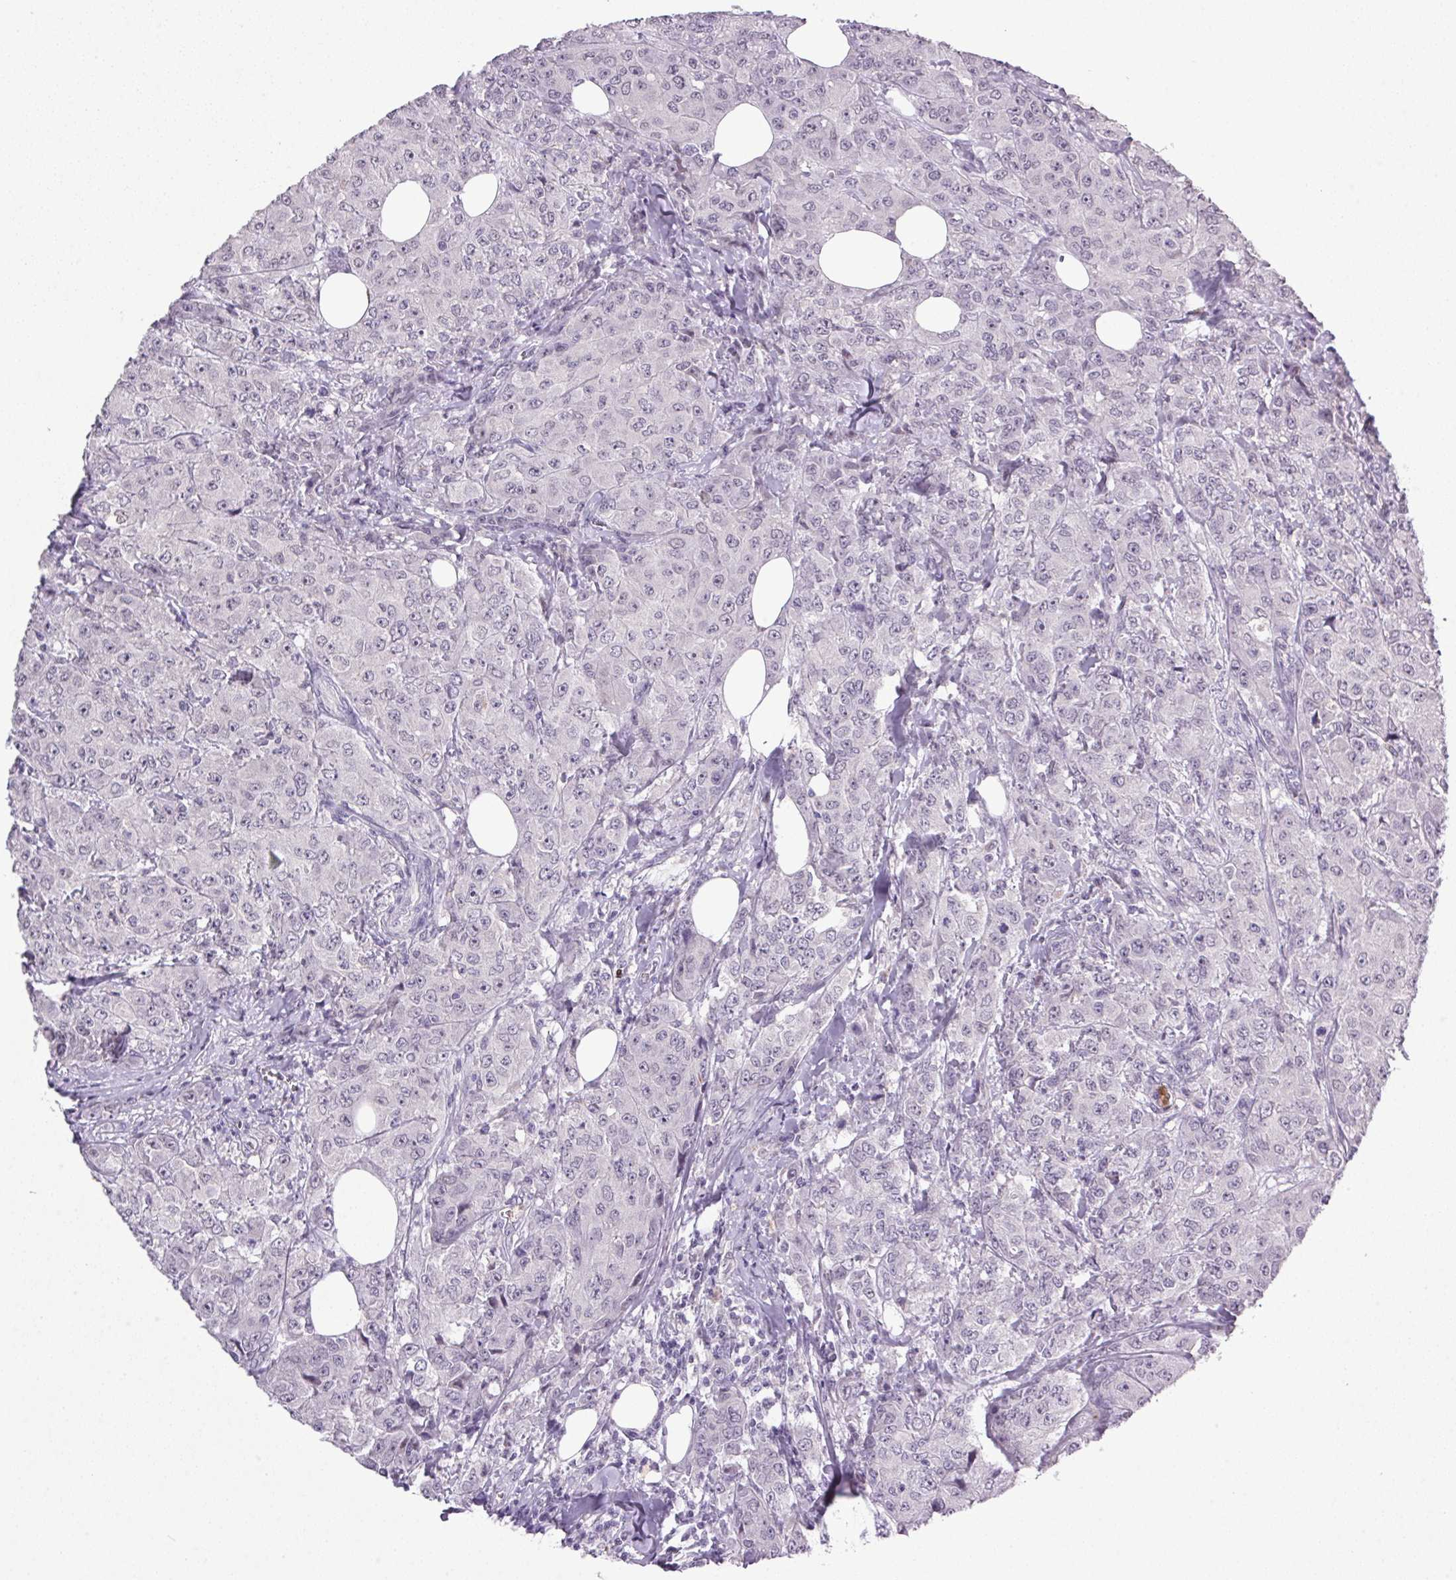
{"staining": {"intensity": "negative", "quantity": "none", "location": "none"}, "tissue": "breast cancer", "cell_type": "Tumor cells", "image_type": "cancer", "snomed": [{"axis": "morphology", "description": "Normal tissue, NOS"}, {"axis": "morphology", "description": "Duct carcinoma"}, {"axis": "topography", "description": "Breast"}], "caption": "Immunohistochemistry image of neoplastic tissue: human breast cancer stained with DAB (3,3'-diaminobenzidine) demonstrates no significant protein expression in tumor cells.", "gene": "TRDN", "patient": {"sex": "female", "age": 43}}